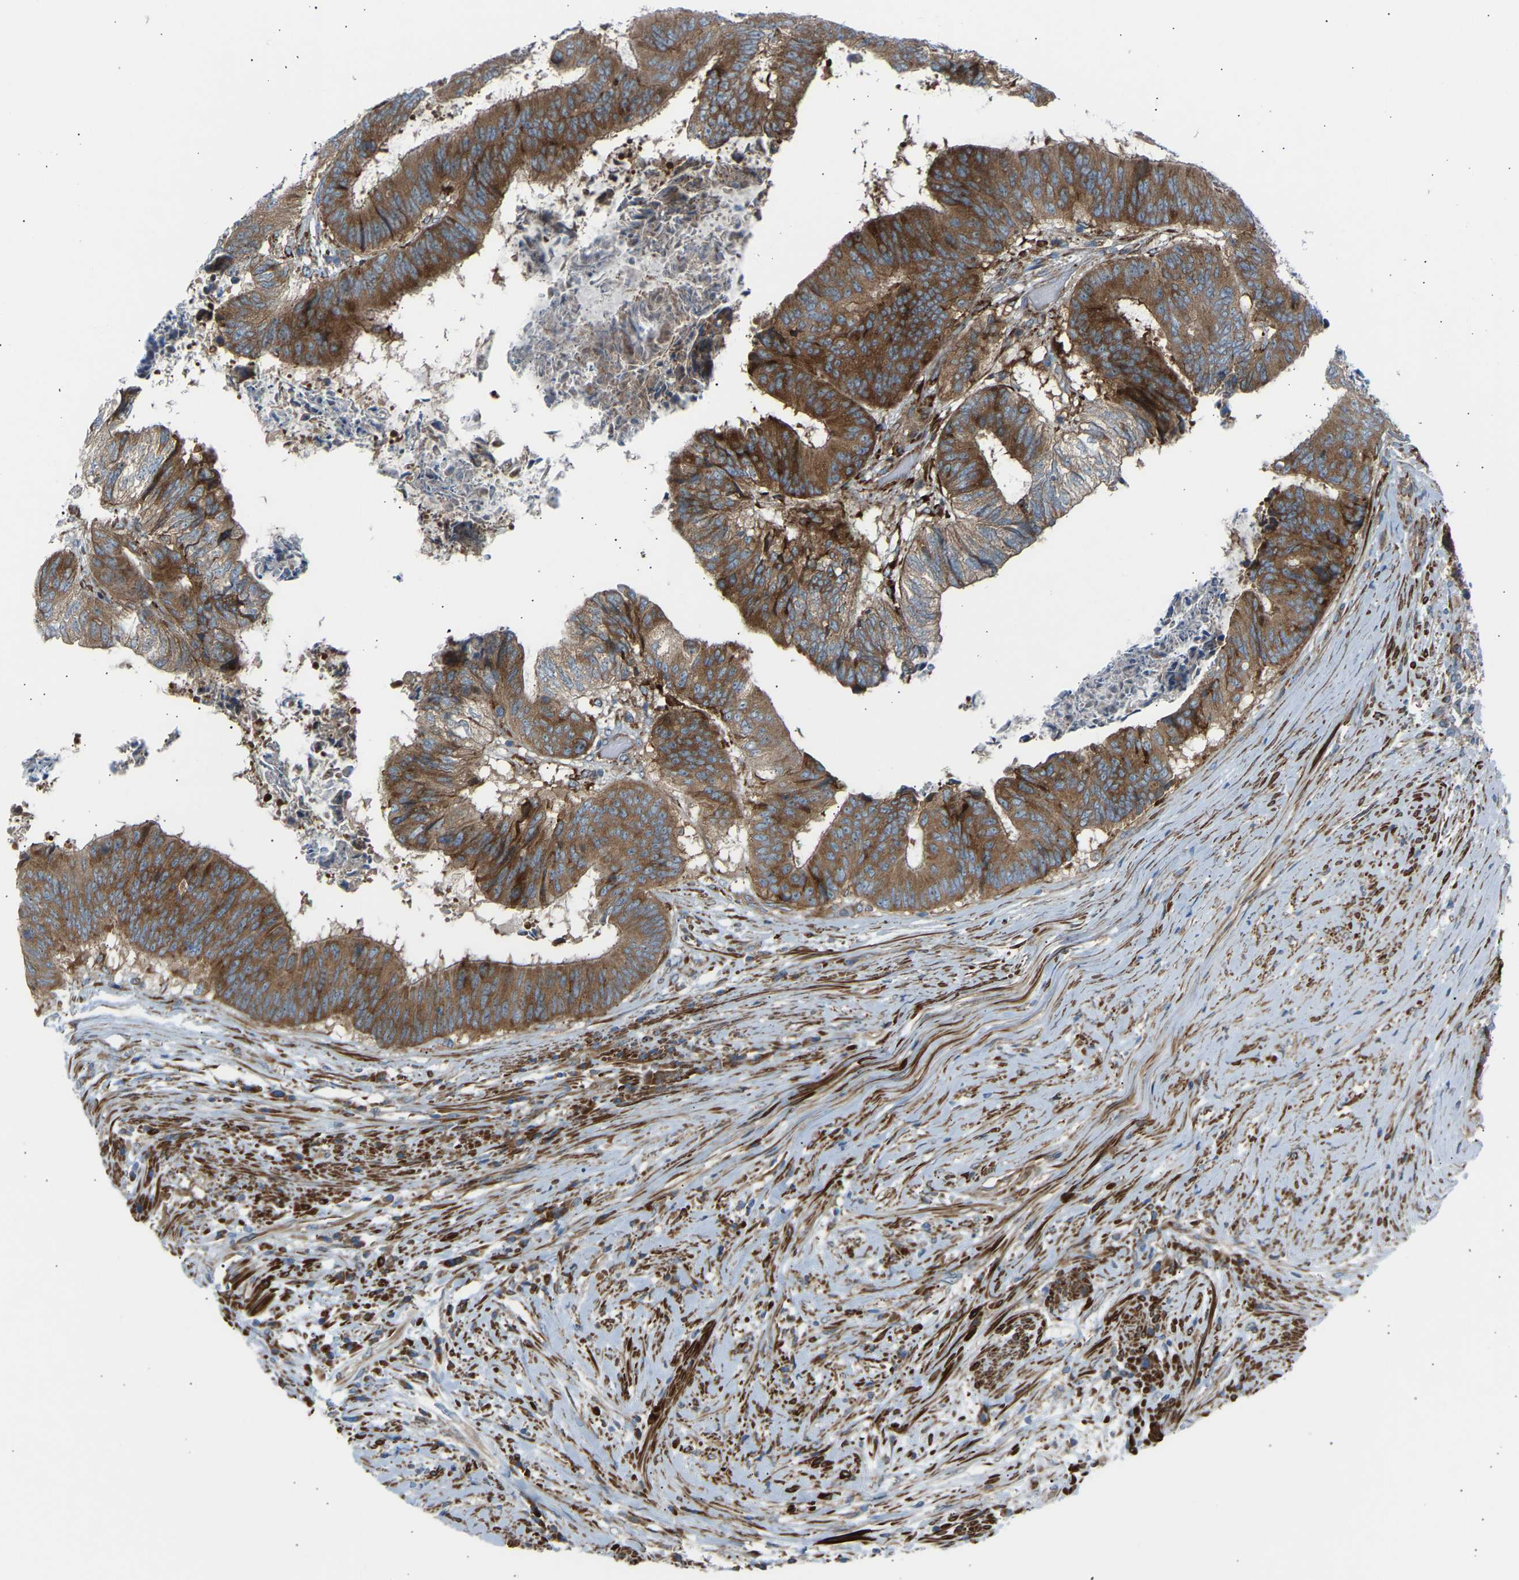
{"staining": {"intensity": "moderate", "quantity": ">75%", "location": "cytoplasmic/membranous"}, "tissue": "colorectal cancer", "cell_type": "Tumor cells", "image_type": "cancer", "snomed": [{"axis": "morphology", "description": "Adenocarcinoma, NOS"}, {"axis": "topography", "description": "Rectum"}], "caption": "This is a photomicrograph of IHC staining of colorectal cancer (adenocarcinoma), which shows moderate staining in the cytoplasmic/membranous of tumor cells.", "gene": "VPS41", "patient": {"sex": "male", "age": 72}}